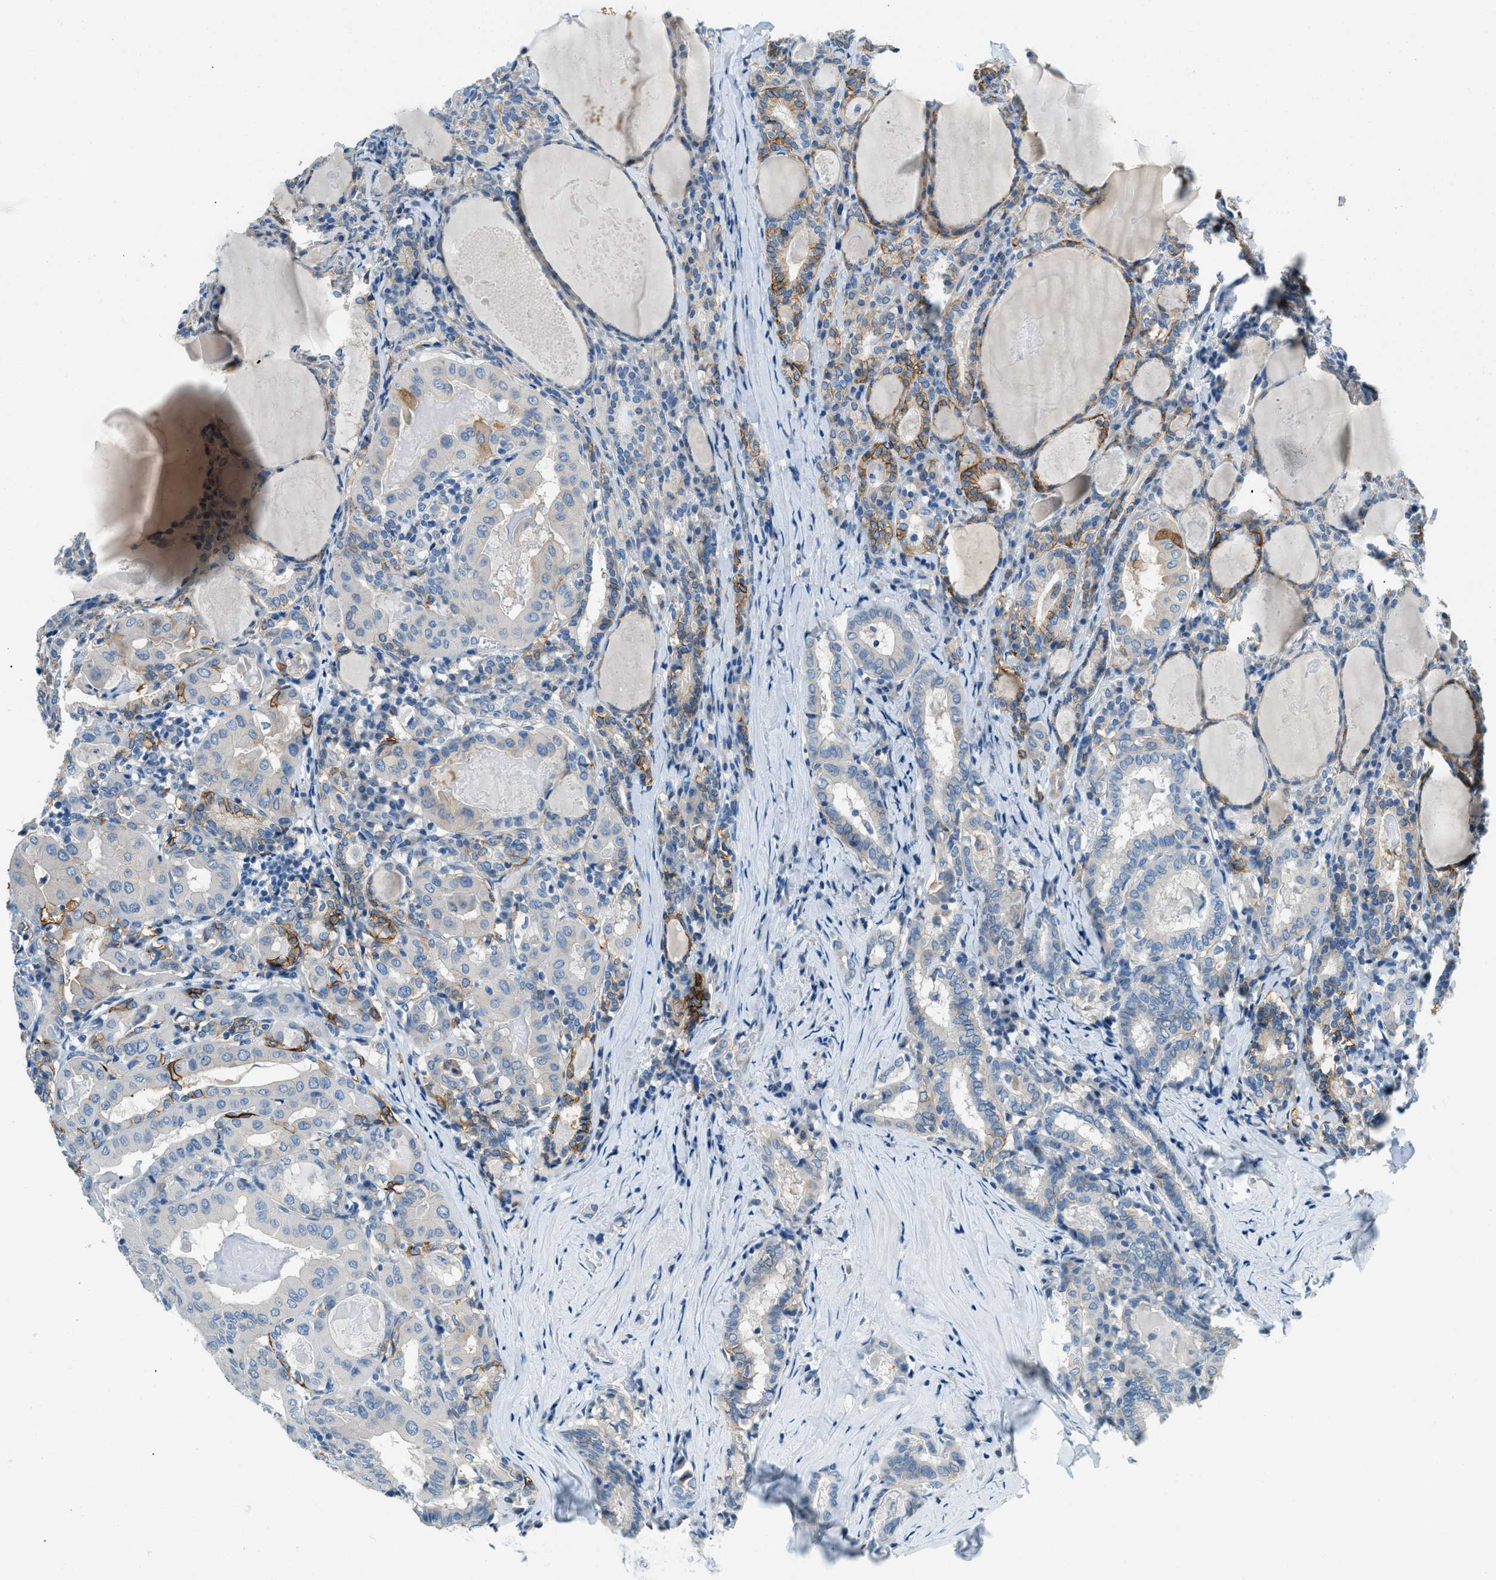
{"staining": {"intensity": "negative", "quantity": "none", "location": "none"}, "tissue": "thyroid cancer", "cell_type": "Tumor cells", "image_type": "cancer", "snomed": [{"axis": "morphology", "description": "Papillary adenocarcinoma, NOS"}, {"axis": "topography", "description": "Thyroid gland"}], "caption": "Immunohistochemical staining of thyroid cancer (papillary adenocarcinoma) exhibits no significant staining in tumor cells. Nuclei are stained in blue.", "gene": "ZNF367", "patient": {"sex": "female", "age": 42}}